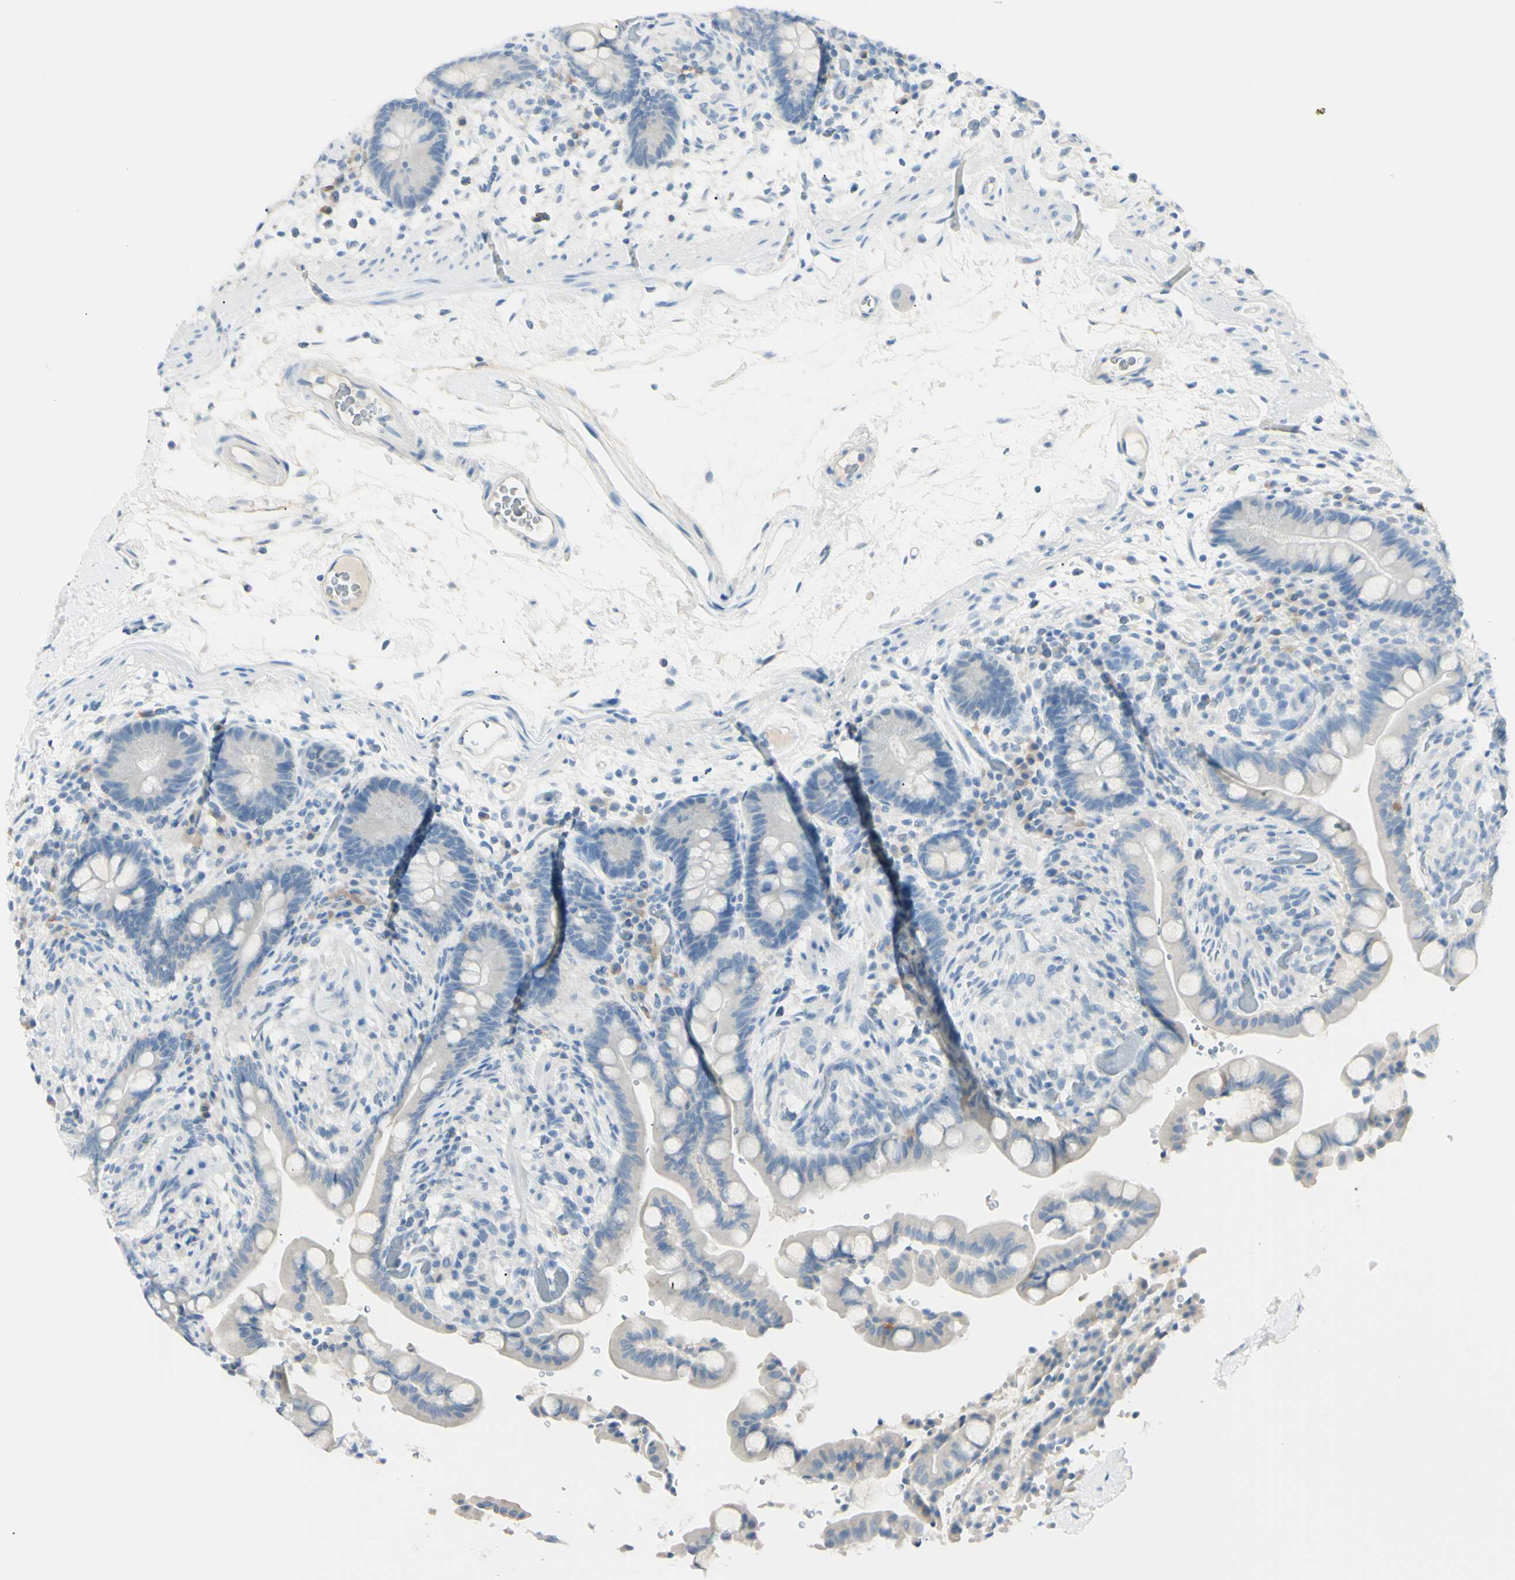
{"staining": {"intensity": "negative", "quantity": "none", "location": "none"}, "tissue": "colon", "cell_type": "Endothelial cells", "image_type": "normal", "snomed": [{"axis": "morphology", "description": "Normal tissue, NOS"}, {"axis": "topography", "description": "Colon"}], "caption": "The image displays no staining of endothelial cells in normal colon.", "gene": "FOLH1", "patient": {"sex": "male", "age": 73}}